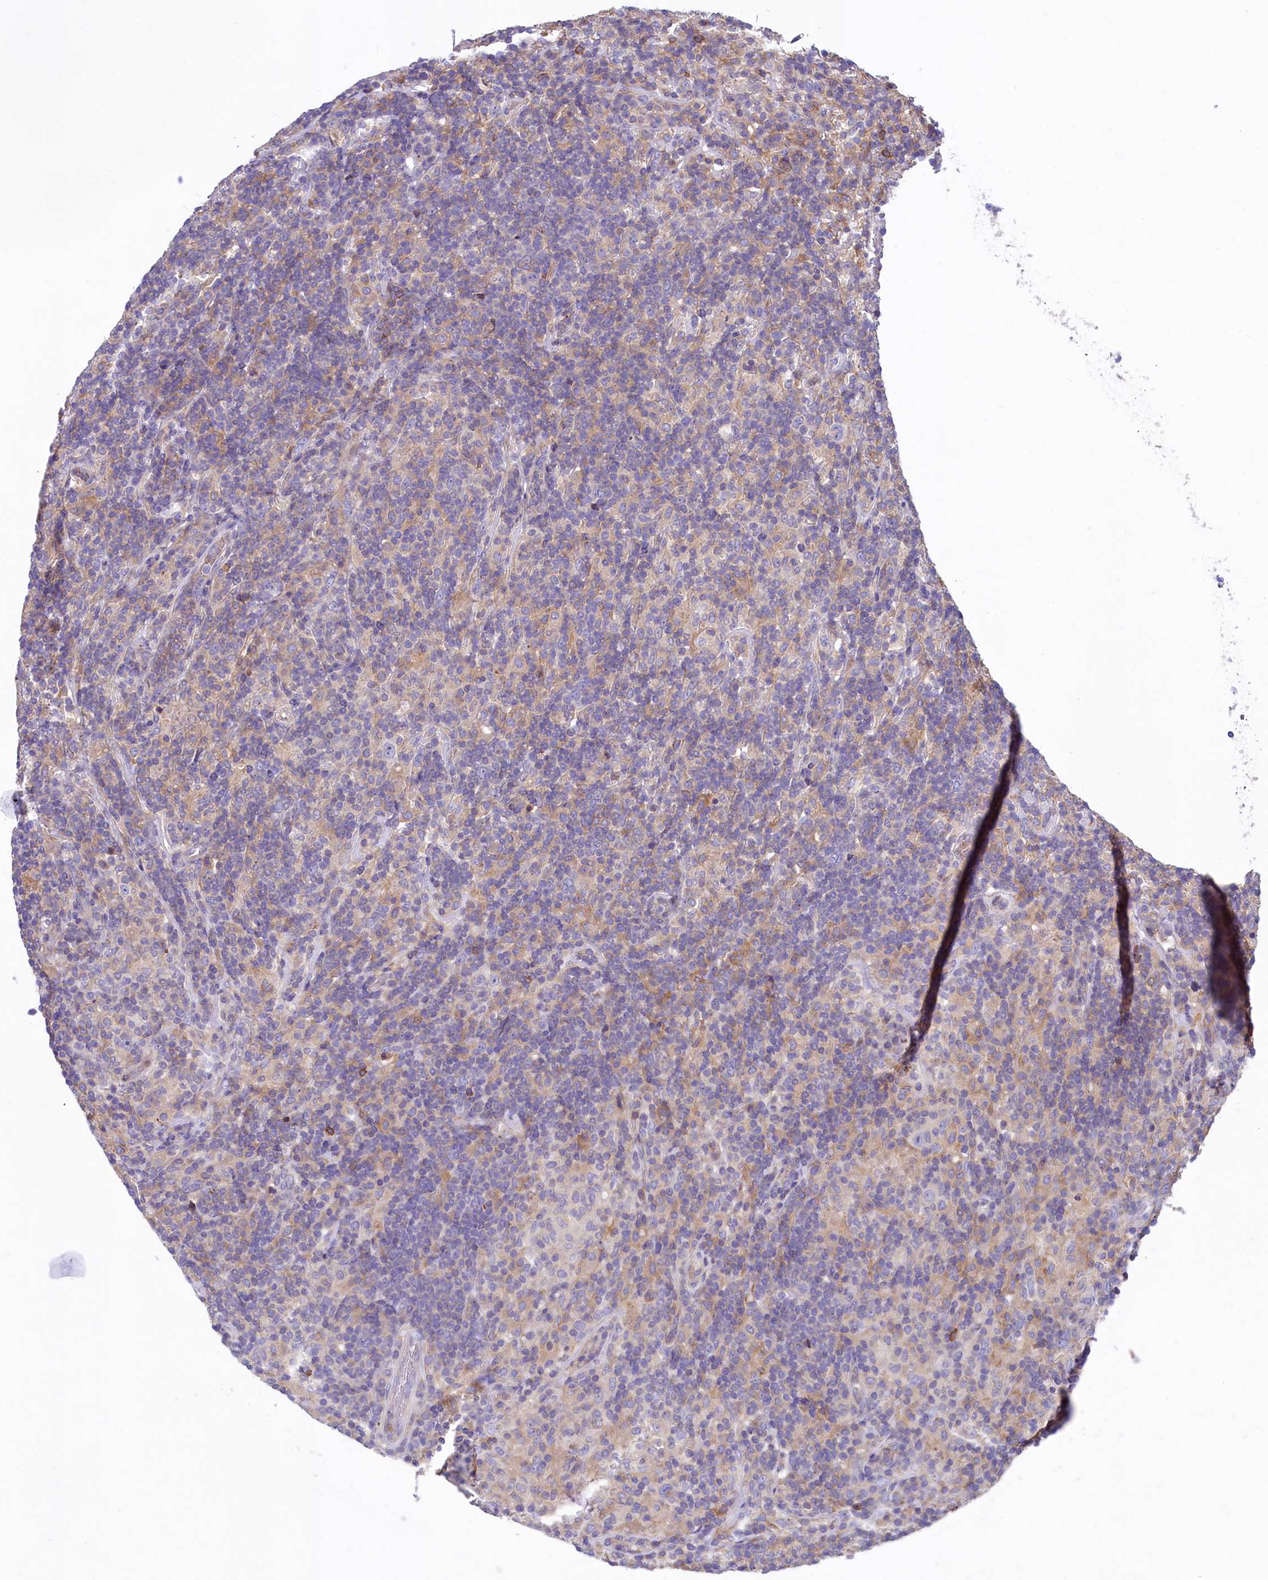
{"staining": {"intensity": "negative", "quantity": "none", "location": "none"}, "tissue": "lymphoma", "cell_type": "Tumor cells", "image_type": "cancer", "snomed": [{"axis": "morphology", "description": "Hodgkin's disease, NOS"}, {"axis": "topography", "description": "Lymph node"}], "caption": "Protein analysis of Hodgkin's disease displays no significant expression in tumor cells.", "gene": "HPS6", "patient": {"sex": "male", "age": 70}}